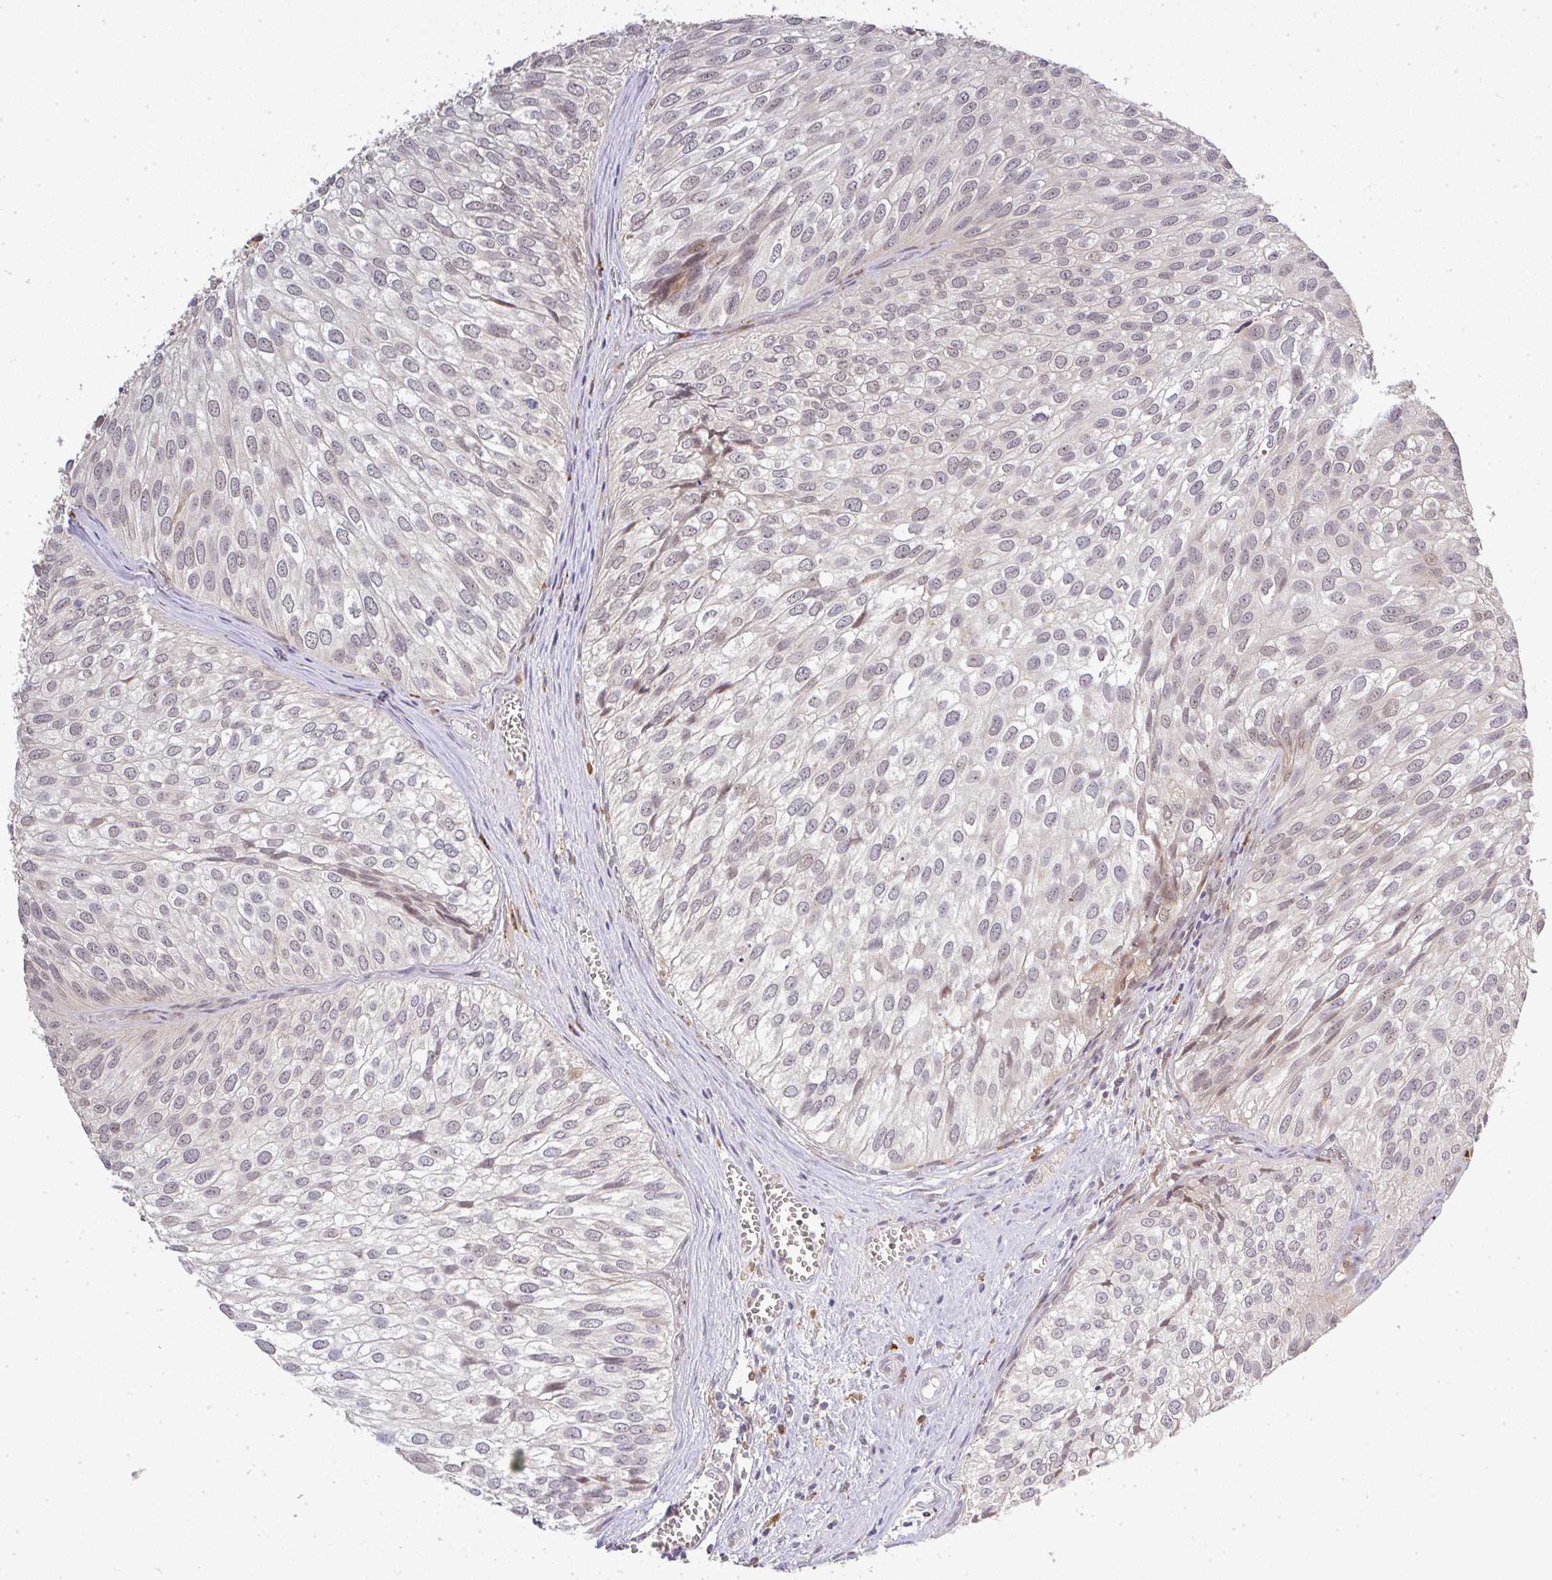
{"staining": {"intensity": "negative", "quantity": "none", "location": "none"}, "tissue": "urothelial cancer", "cell_type": "Tumor cells", "image_type": "cancer", "snomed": [{"axis": "morphology", "description": "Urothelial carcinoma, Low grade"}, {"axis": "topography", "description": "Urinary bladder"}], "caption": "Tumor cells show no significant protein staining in urothelial carcinoma (low-grade).", "gene": "FAM153A", "patient": {"sex": "male", "age": 91}}